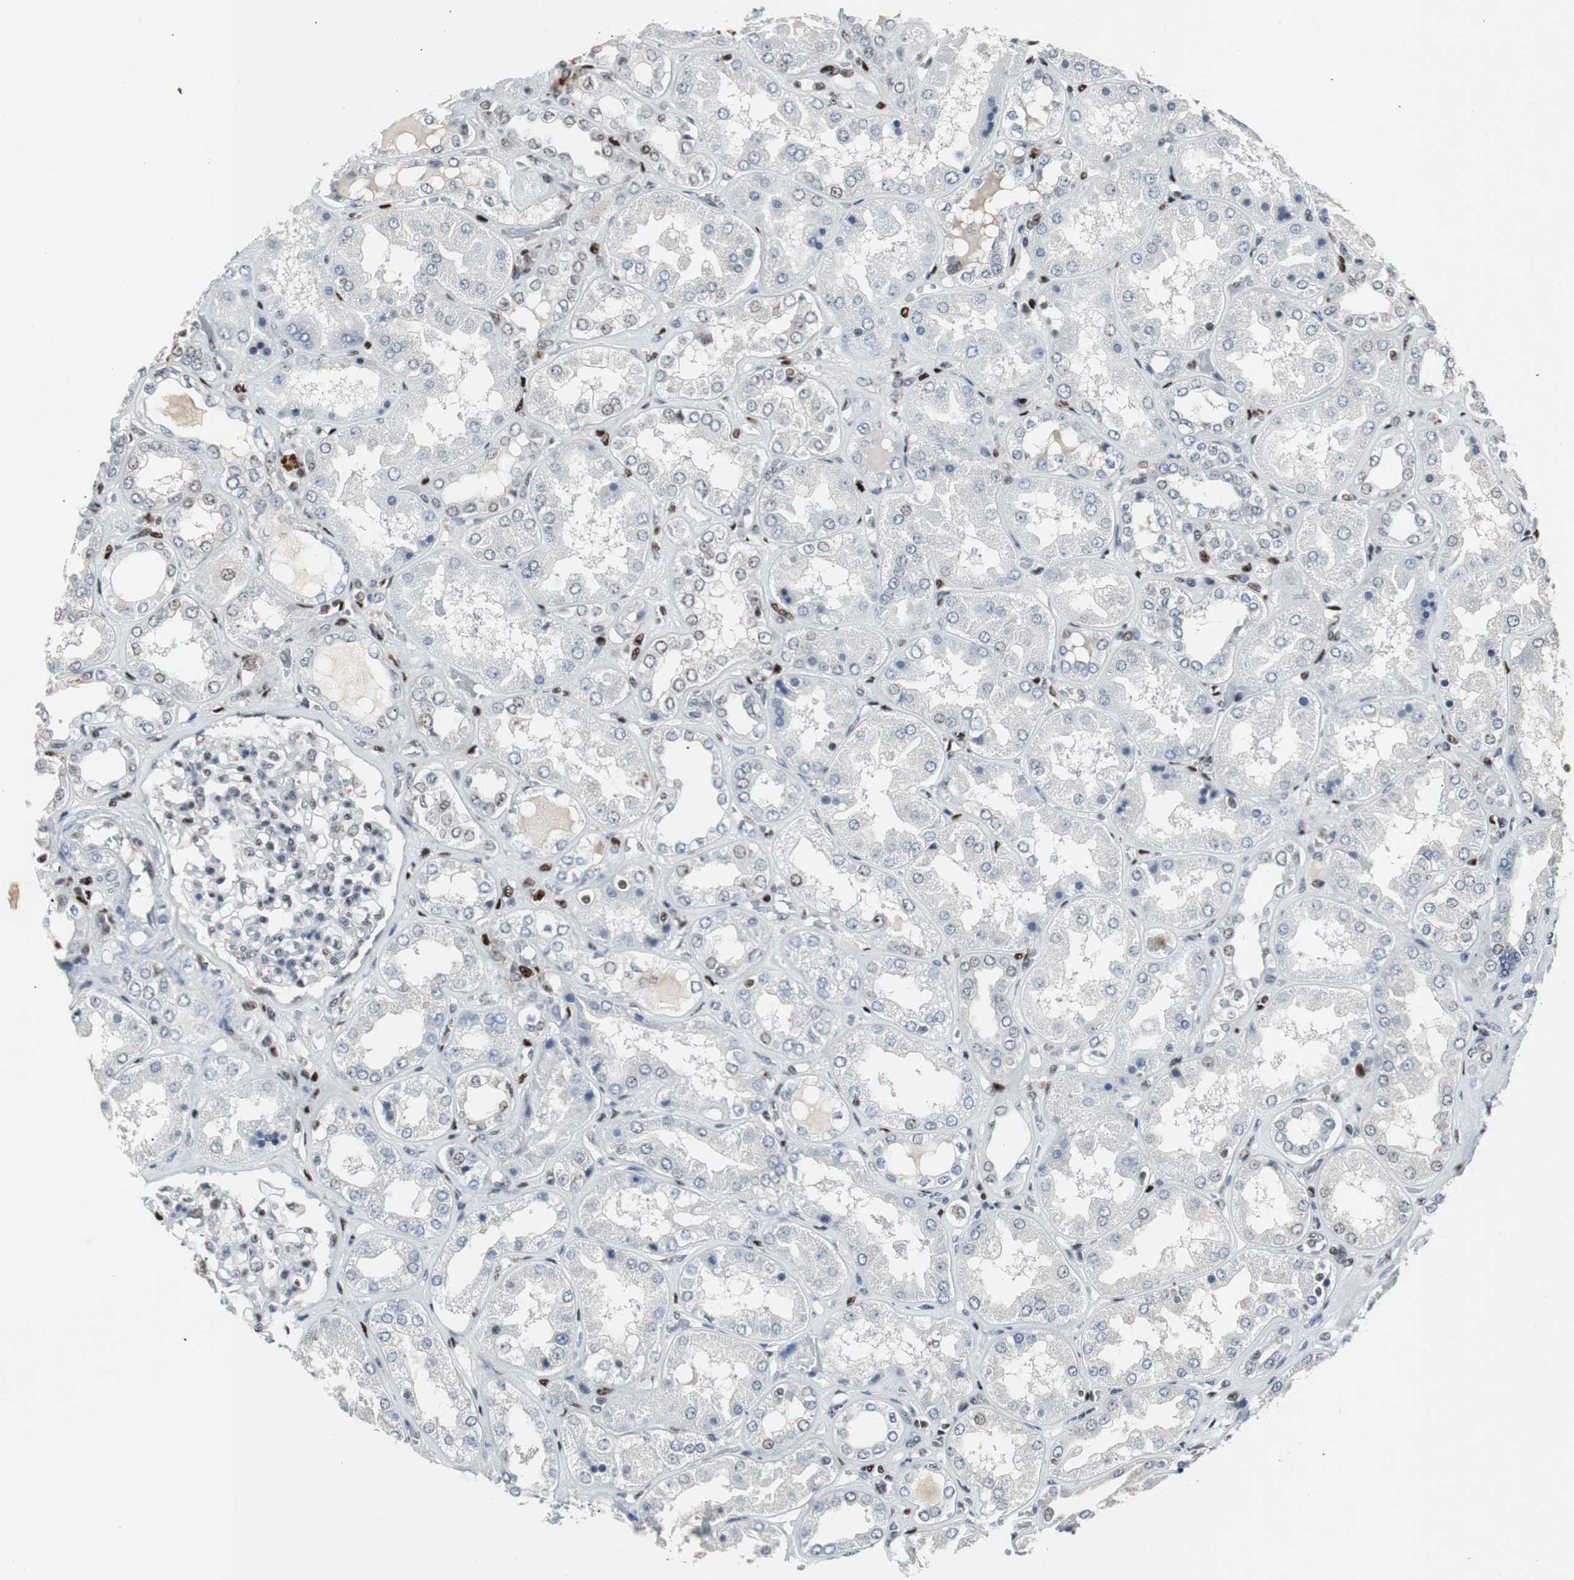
{"staining": {"intensity": "negative", "quantity": "none", "location": "none"}, "tissue": "kidney", "cell_type": "Cells in glomeruli", "image_type": "normal", "snomed": [{"axis": "morphology", "description": "Normal tissue, NOS"}, {"axis": "topography", "description": "Kidney"}], "caption": "Protein analysis of unremarkable kidney displays no significant expression in cells in glomeruli.", "gene": "GRK2", "patient": {"sex": "female", "age": 56}}